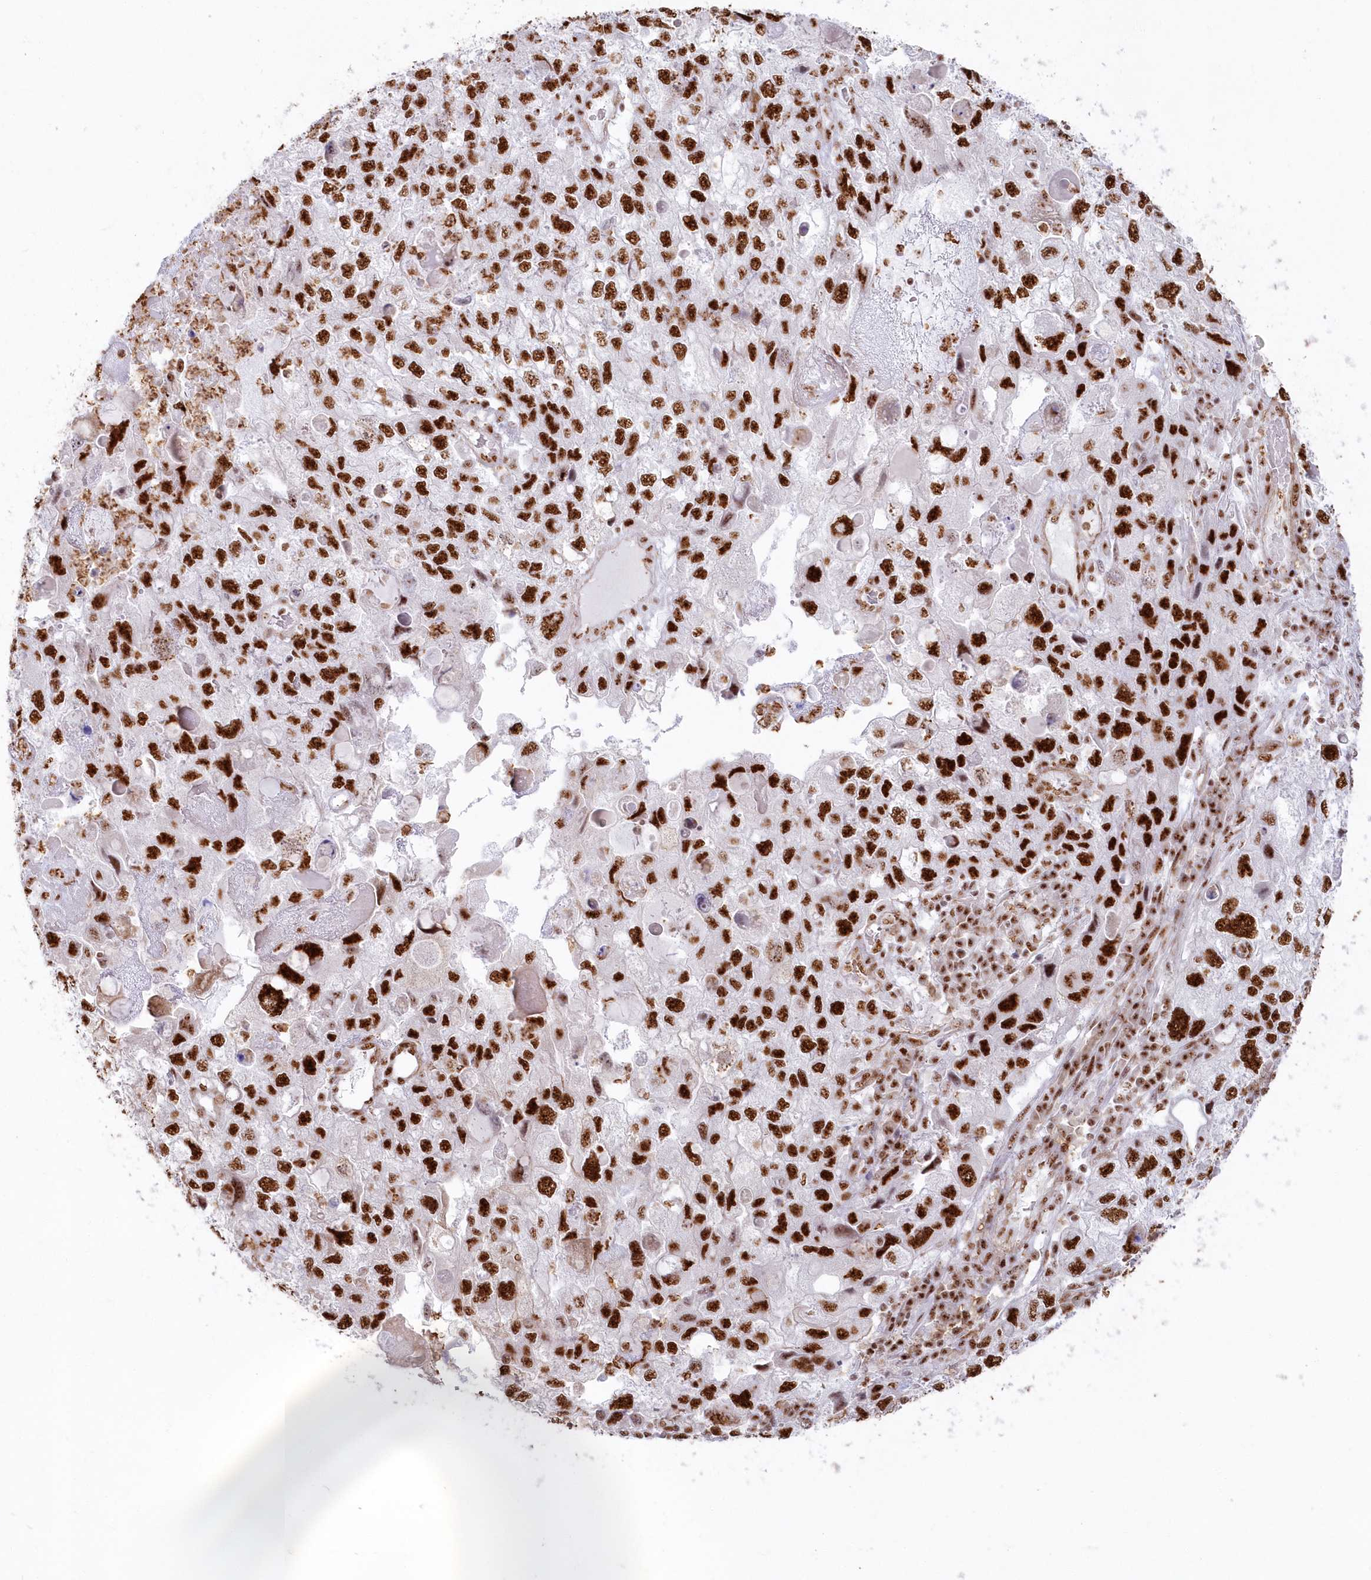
{"staining": {"intensity": "strong", "quantity": ">75%", "location": "nuclear"}, "tissue": "endometrial cancer", "cell_type": "Tumor cells", "image_type": "cancer", "snomed": [{"axis": "morphology", "description": "Adenocarcinoma, NOS"}, {"axis": "topography", "description": "Endometrium"}], "caption": "Strong nuclear staining is present in approximately >75% of tumor cells in endometrial adenocarcinoma.", "gene": "DDX46", "patient": {"sex": "female", "age": 49}}